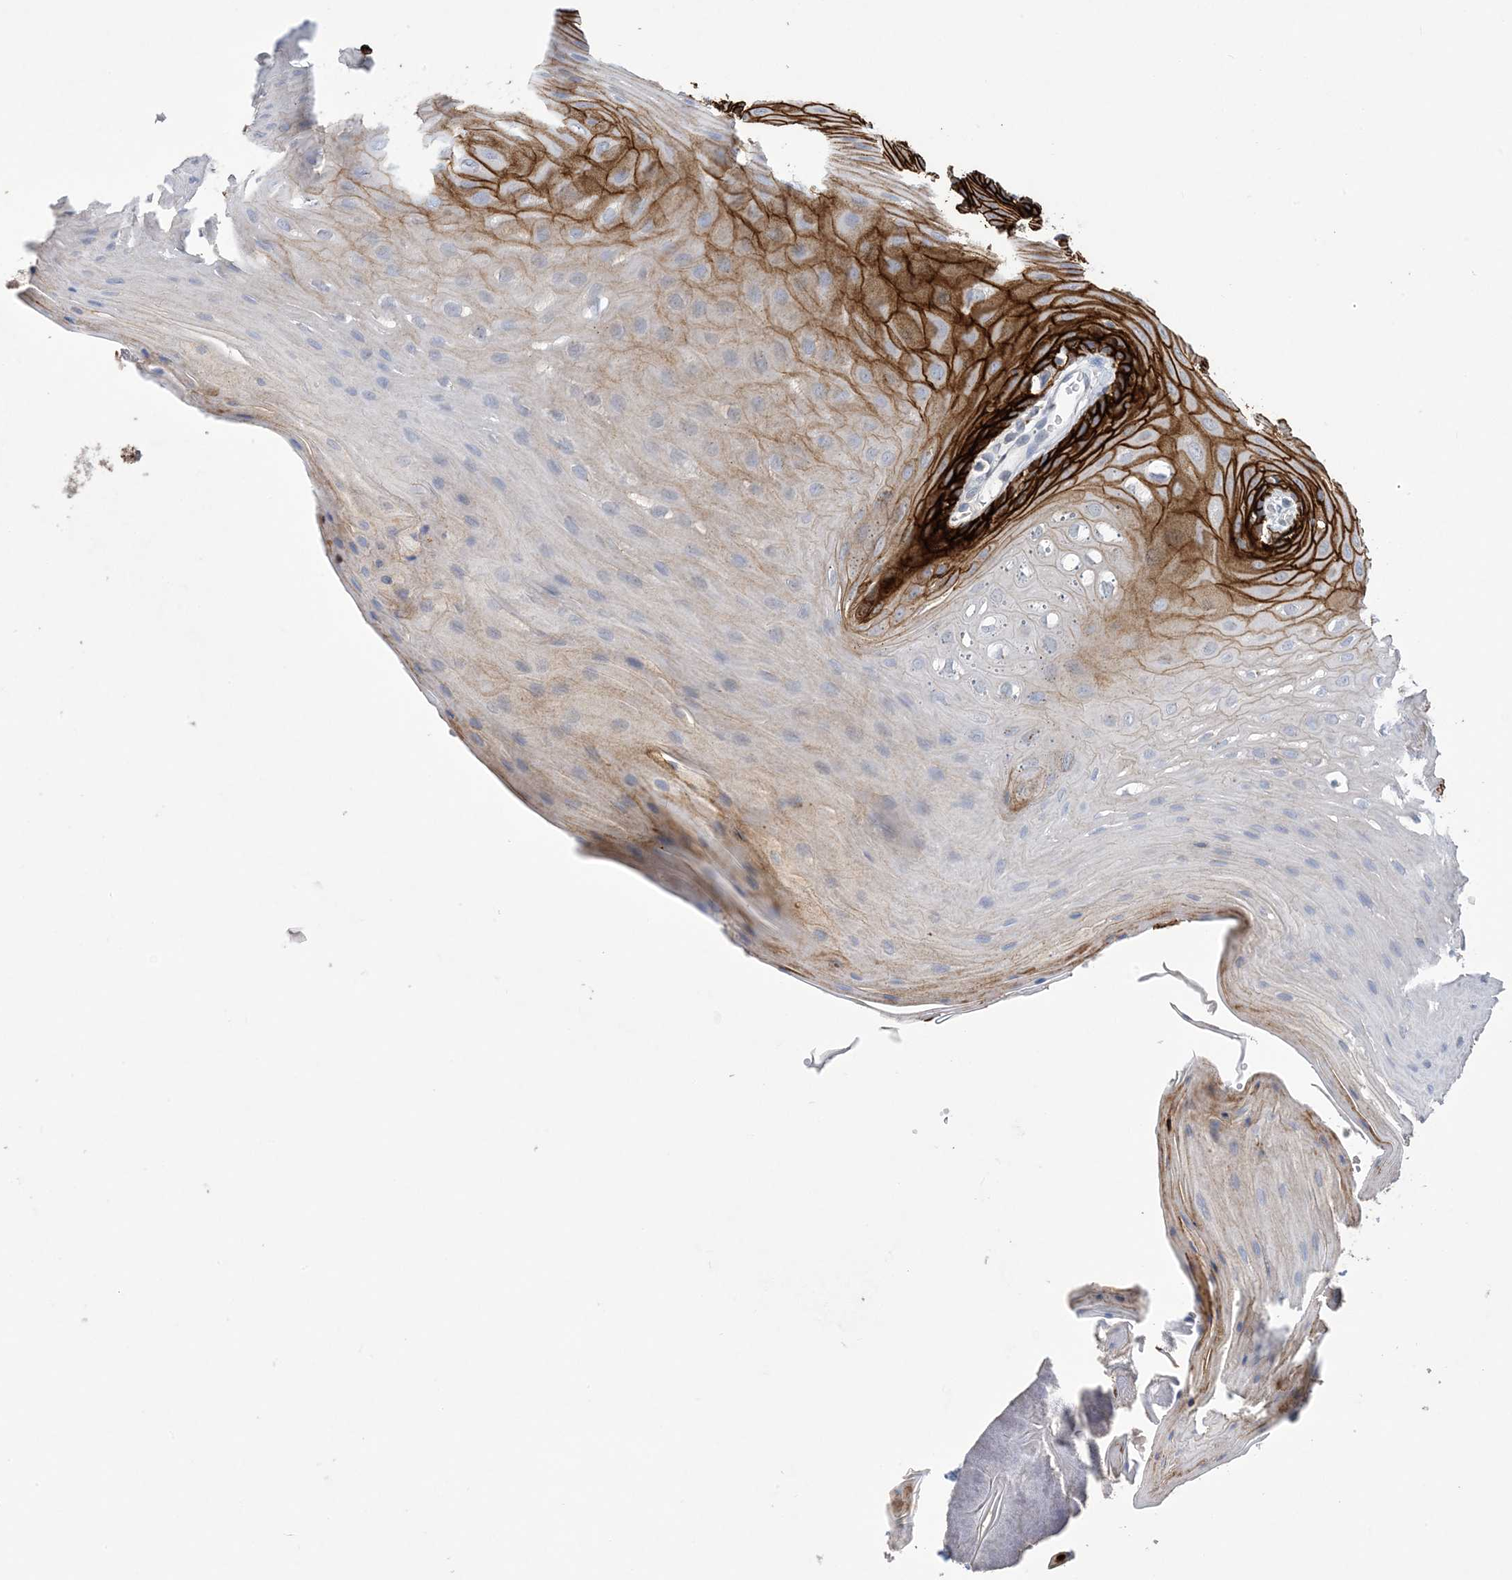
{"staining": {"intensity": "strong", "quantity": "25%-75%", "location": "cytoplasmic/membranous"}, "tissue": "oral mucosa", "cell_type": "Squamous epithelial cells", "image_type": "normal", "snomed": [{"axis": "morphology", "description": "Normal tissue, NOS"}, {"axis": "morphology", "description": "Squamous cell carcinoma, NOS"}, {"axis": "topography", "description": "Skeletal muscle"}, {"axis": "topography", "description": "Oral tissue"}, {"axis": "topography", "description": "Salivary gland"}, {"axis": "topography", "description": "Head-Neck"}], "caption": "Oral mucosa stained with IHC displays strong cytoplasmic/membranous expression in about 25%-75% of squamous epithelial cells.", "gene": "DSC3", "patient": {"sex": "male", "age": 54}}